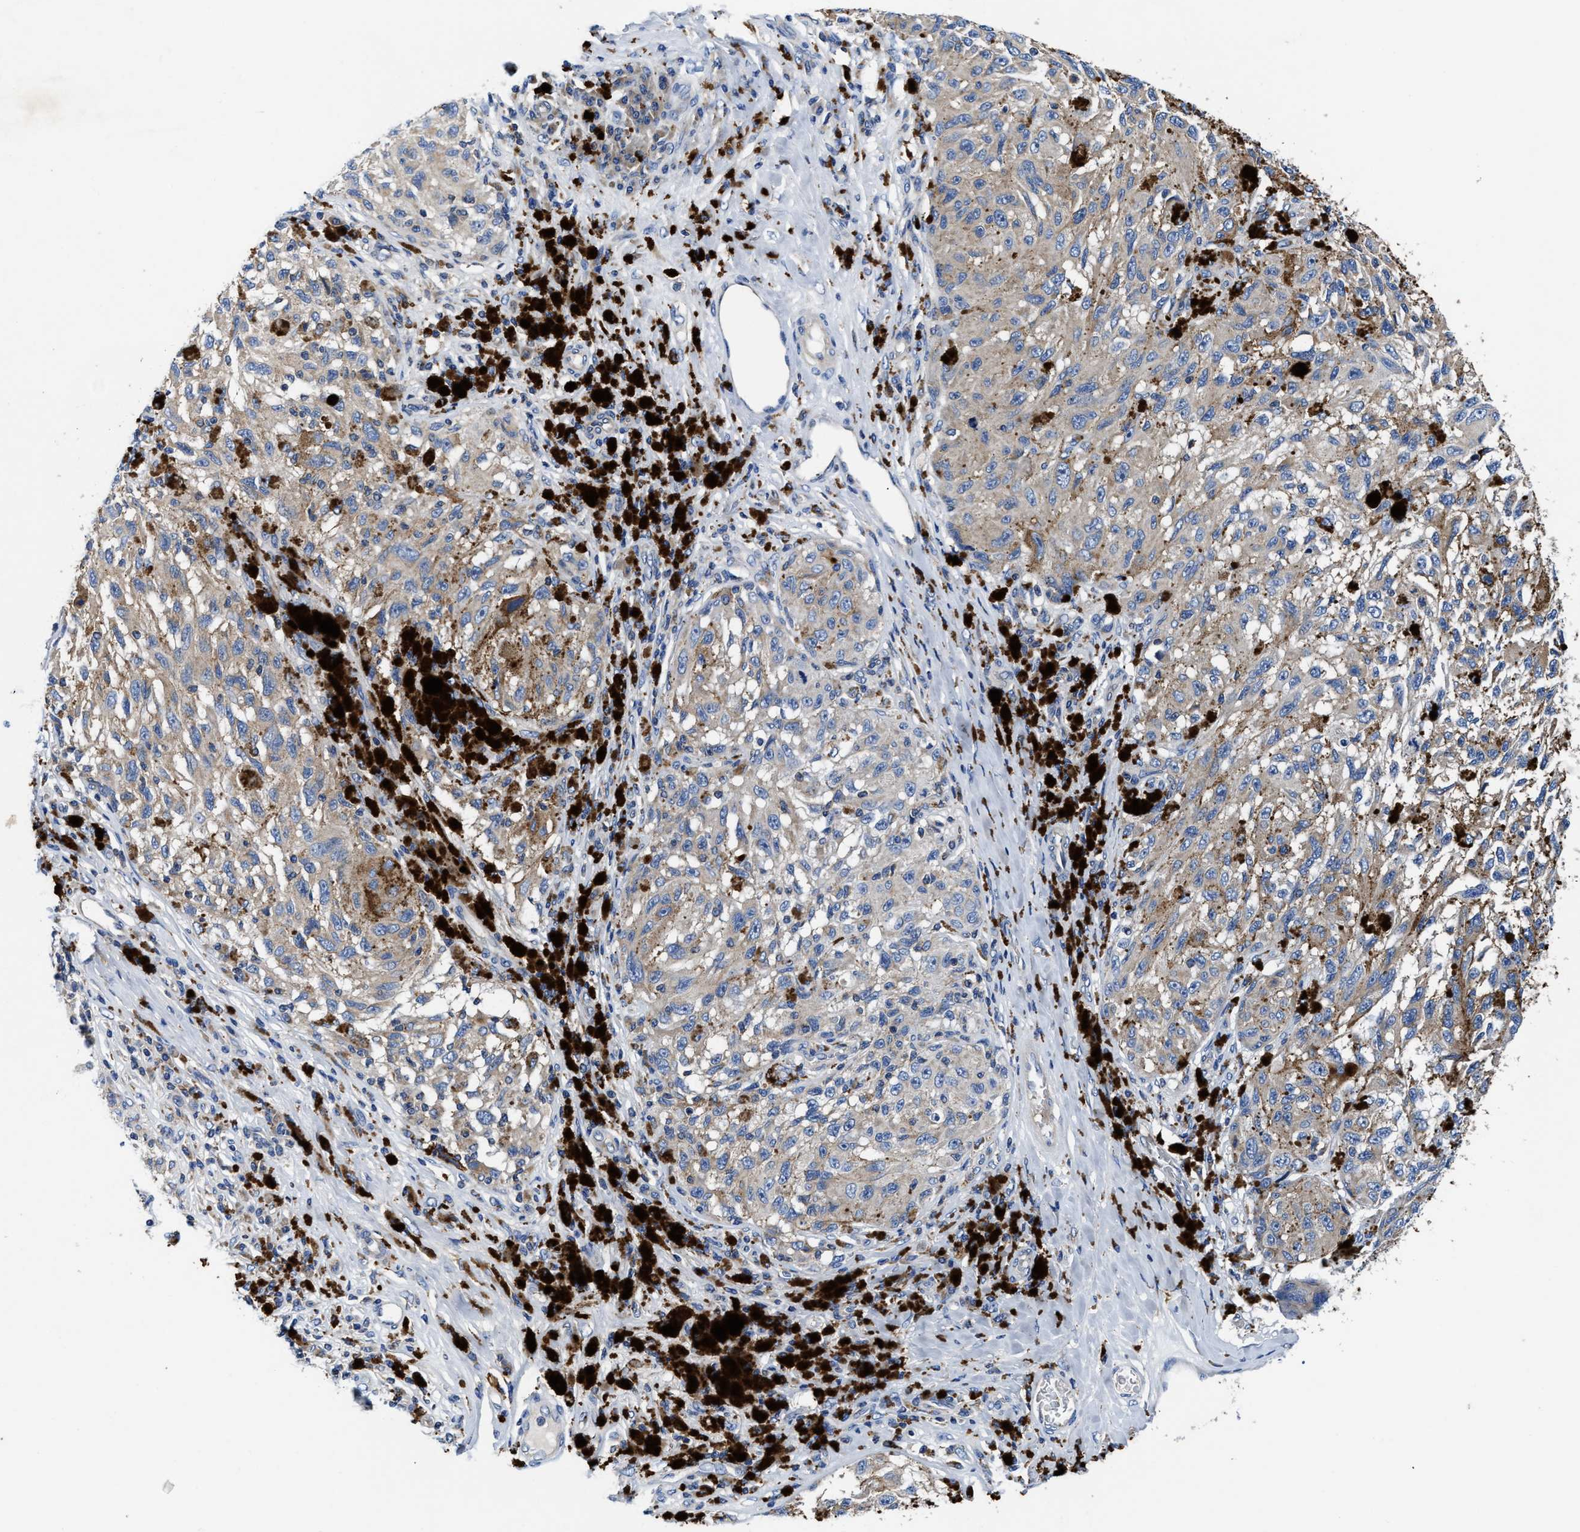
{"staining": {"intensity": "weak", "quantity": "25%-75%", "location": "cytoplasmic/membranous"}, "tissue": "melanoma", "cell_type": "Tumor cells", "image_type": "cancer", "snomed": [{"axis": "morphology", "description": "Malignant melanoma, NOS"}, {"axis": "topography", "description": "Skin"}], "caption": "A histopathology image of human malignant melanoma stained for a protein shows weak cytoplasmic/membranous brown staining in tumor cells. (DAB = brown stain, brightfield microscopy at high magnification).", "gene": "PHLPP1", "patient": {"sex": "female", "age": 73}}